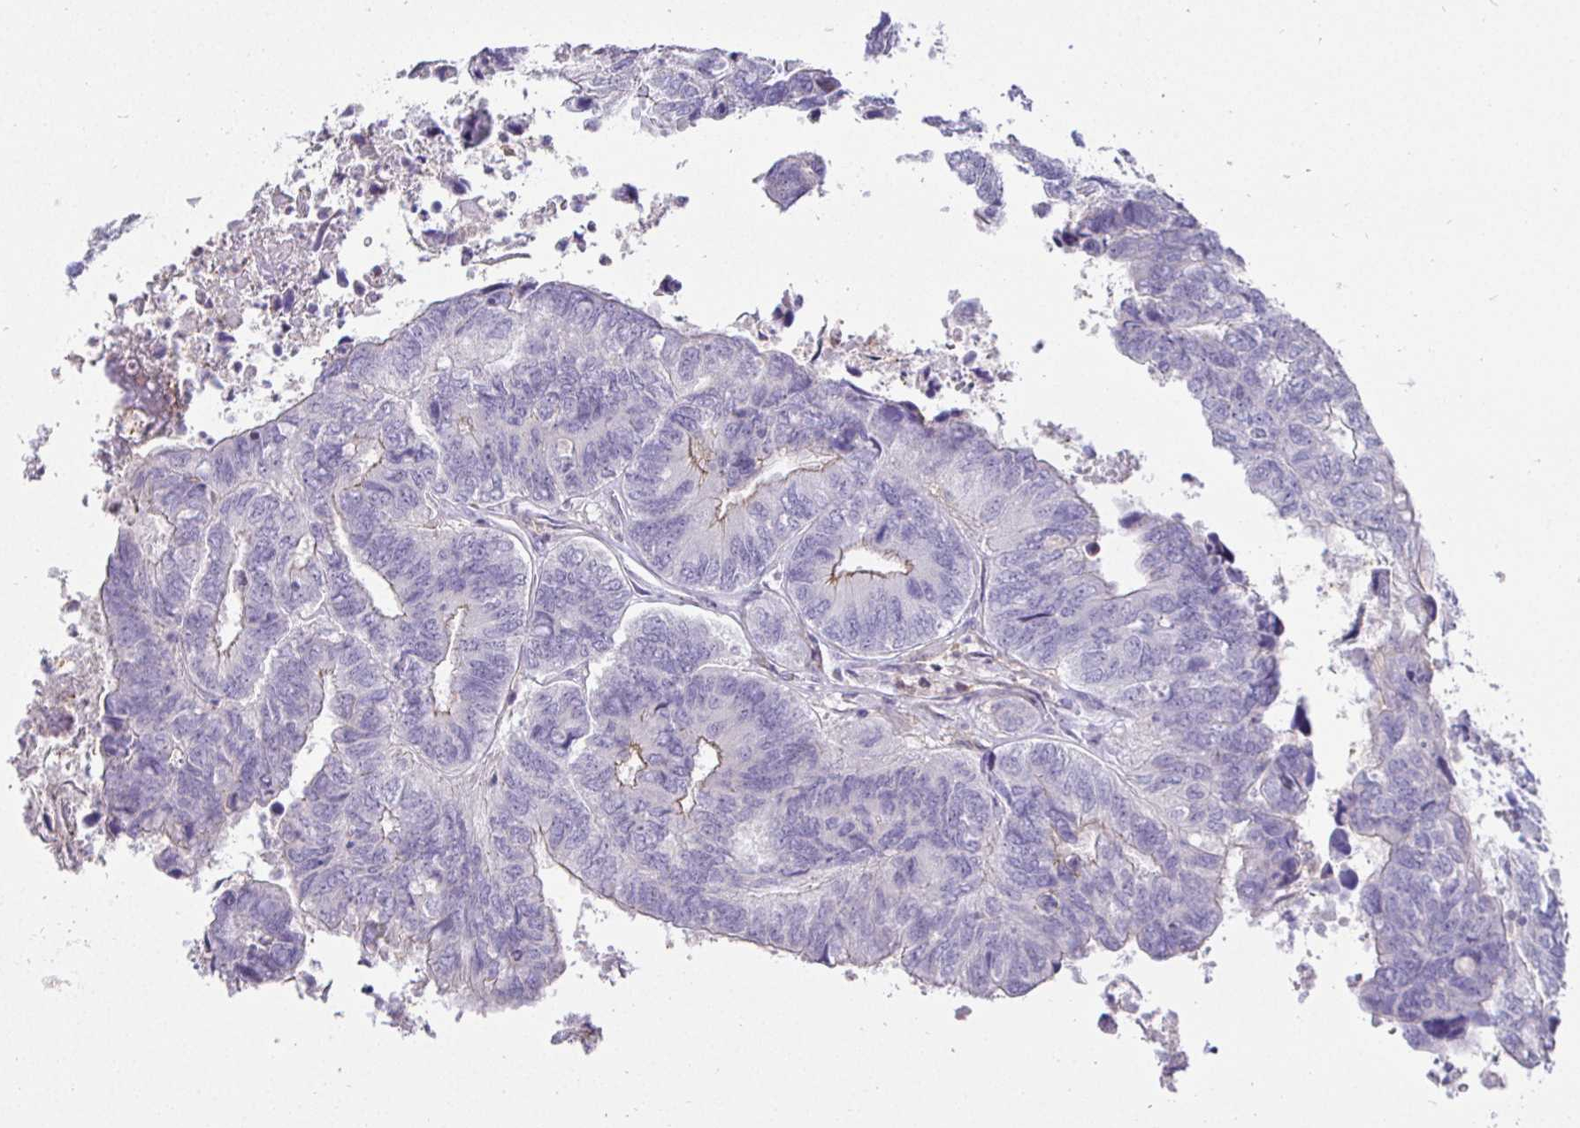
{"staining": {"intensity": "negative", "quantity": "none", "location": "none"}, "tissue": "colorectal cancer", "cell_type": "Tumor cells", "image_type": "cancer", "snomed": [{"axis": "morphology", "description": "Adenocarcinoma, NOS"}, {"axis": "topography", "description": "Colon"}], "caption": "This is a micrograph of IHC staining of colorectal cancer, which shows no staining in tumor cells. (Immunohistochemistry, brightfield microscopy, high magnification).", "gene": "SIRPA", "patient": {"sex": "female", "age": 67}}